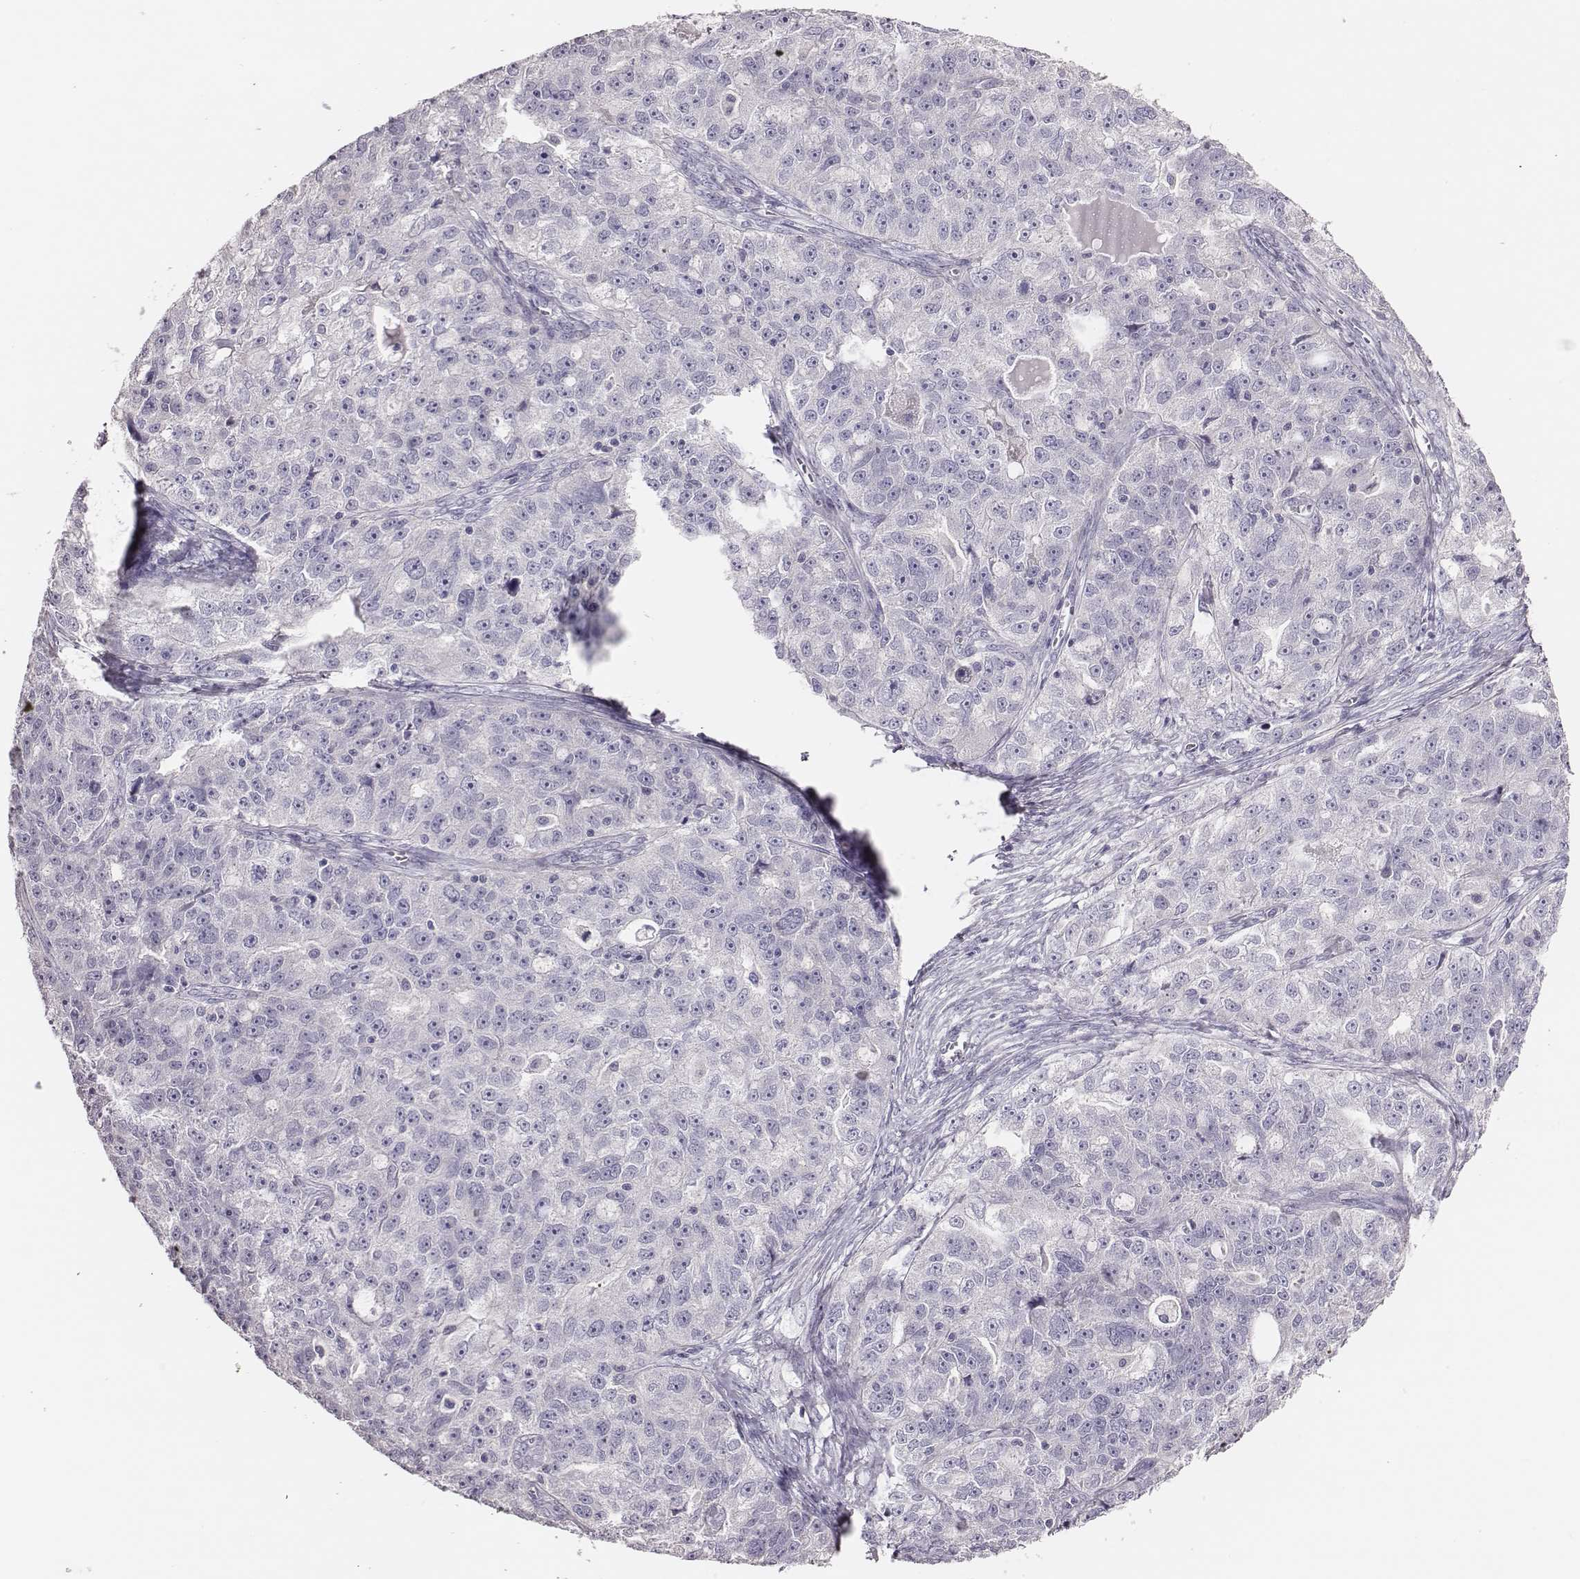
{"staining": {"intensity": "negative", "quantity": "none", "location": "none"}, "tissue": "ovarian cancer", "cell_type": "Tumor cells", "image_type": "cancer", "snomed": [{"axis": "morphology", "description": "Cystadenocarcinoma, serous, NOS"}, {"axis": "topography", "description": "Ovary"}], "caption": "Immunohistochemical staining of human ovarian serous cystadenocarcinoma shows no significant expression in tumor cells.", "gene": "P2RY10", "patient": {"sex": "female", "age": 51}}